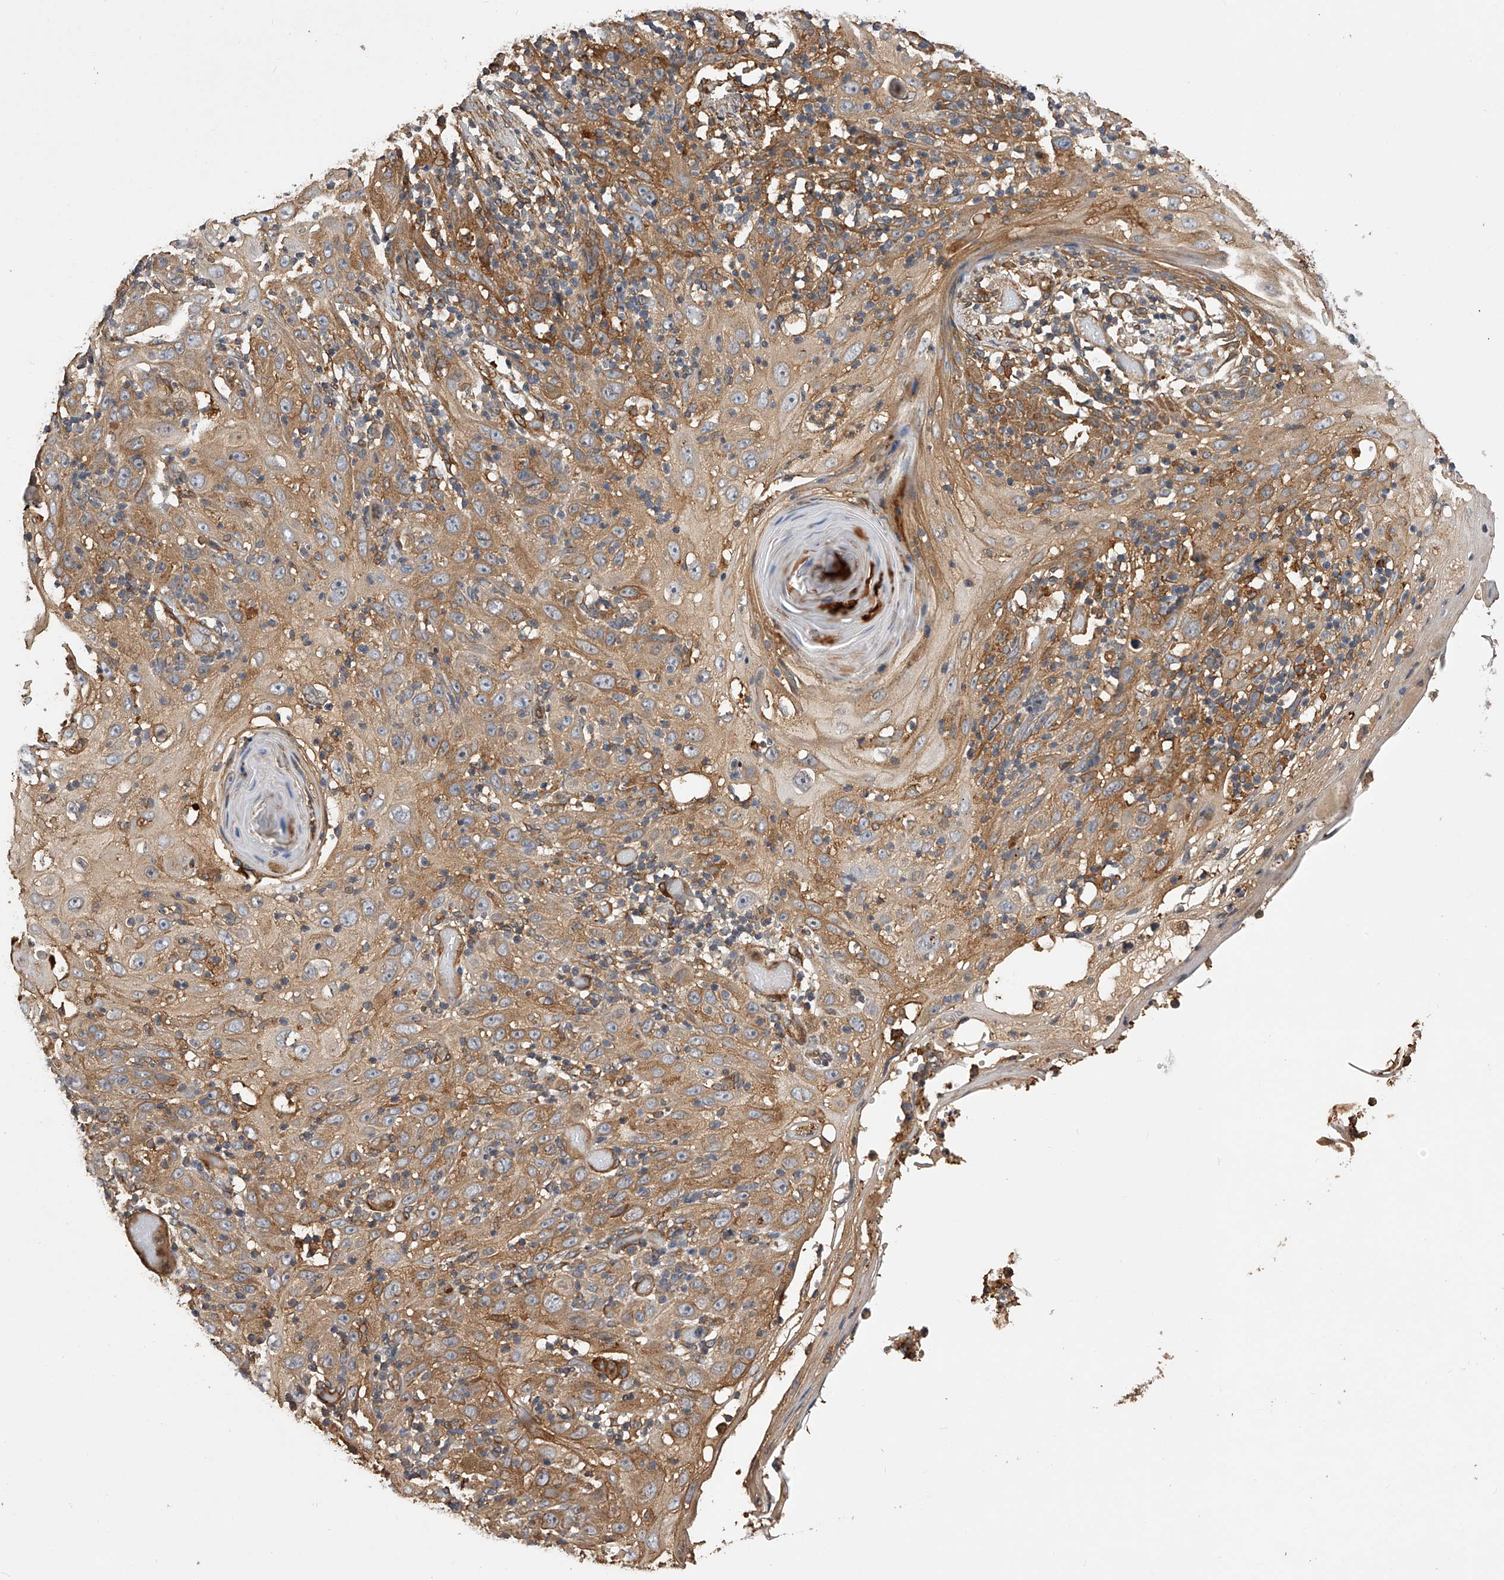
{"staining": {"intensity": "moderate", "quantity": ">75%", "location": "cytoplasmic/membranous"}, "tissue": "skin cancer", "cell_type": "Tumor cells", "image_type": "cancer", "snomed": [{"axis": "morphology", "description": "Squamous cell carcinoma, NOS"}, {"axis": "topography", "description": "Skin"}], "caption": "Skin cancer was stained to show a protein in brown. There is medium levels of moderate cytoplasmic/membranous staining in approximately >75% of tumor cells.", "gene": "PTPRA", "patient": {"sex": "female", "age": 88}}